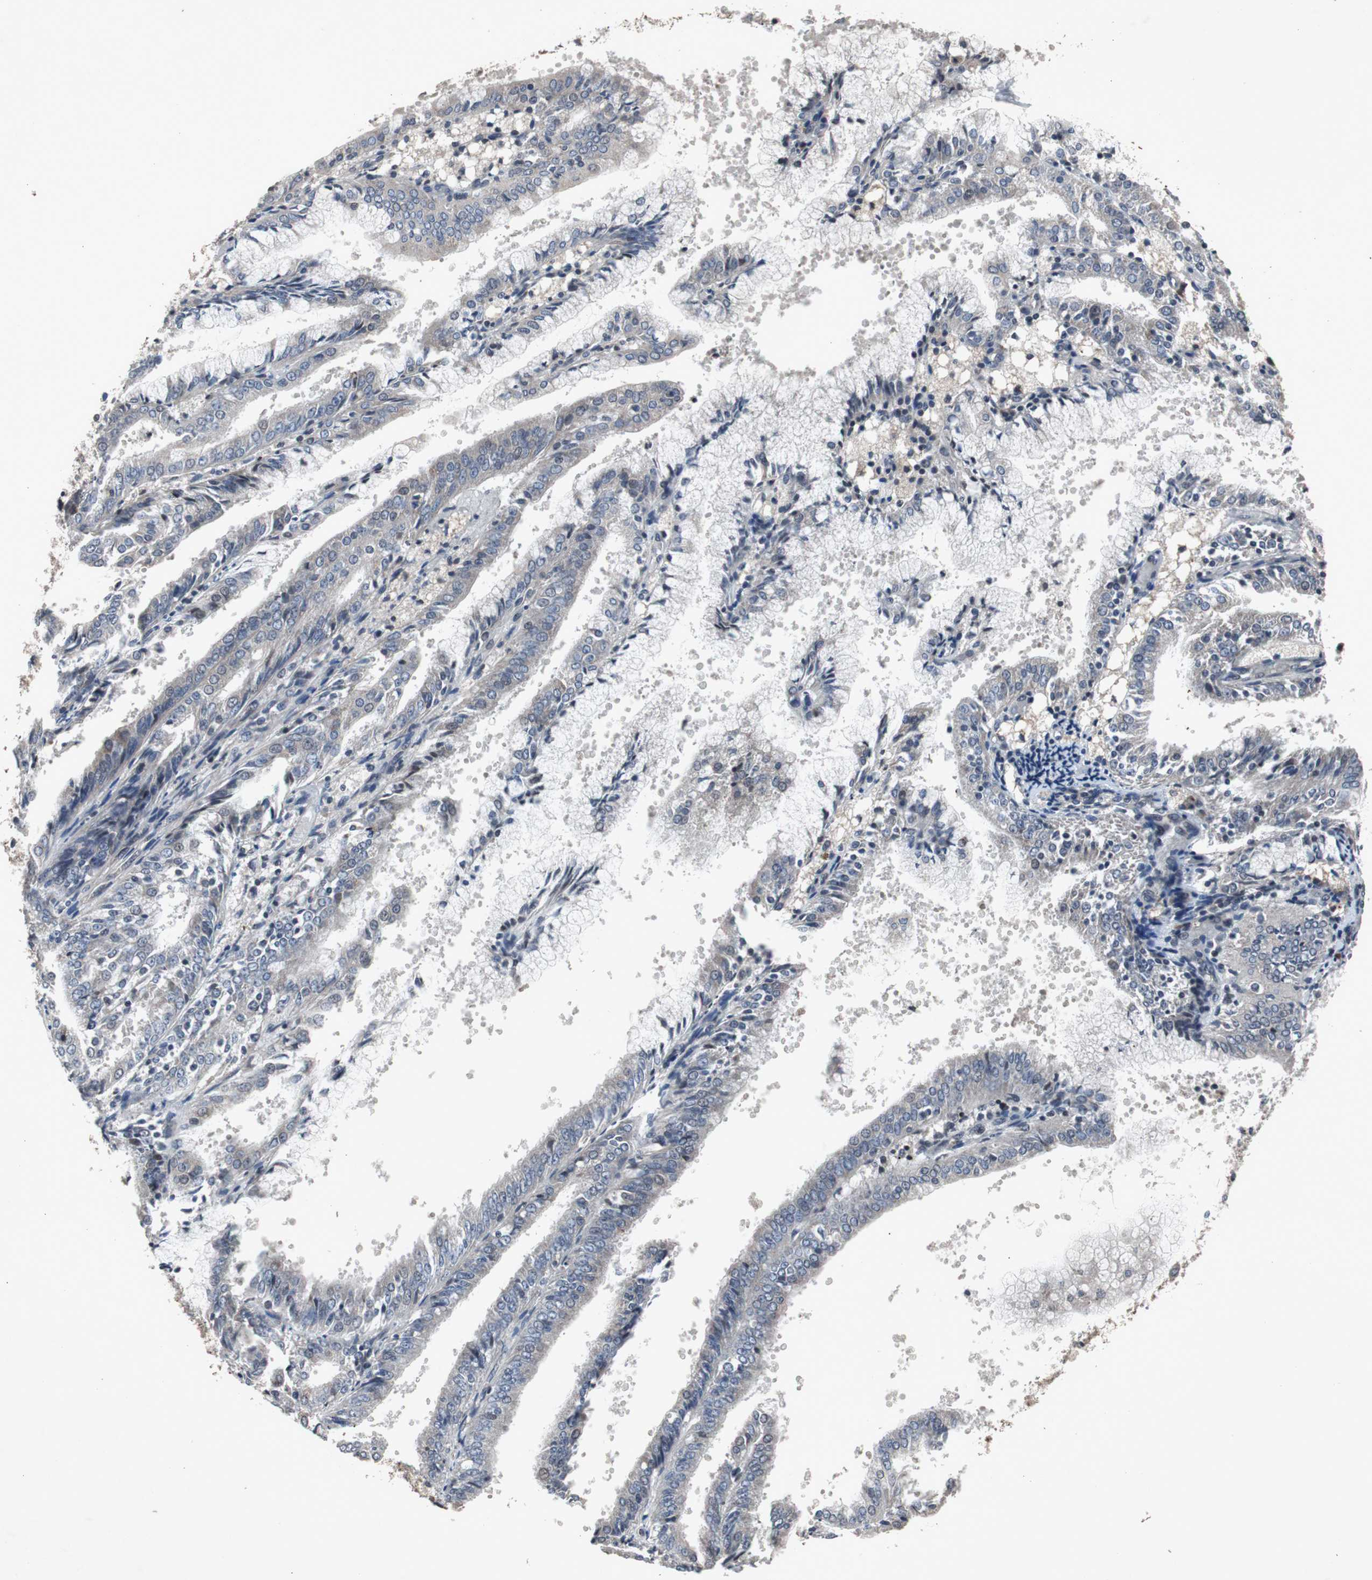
{"staining": {"intensity": "negative", "quantity": "none", "location": "none"}, "tissue": "endometrial cancer", "cell_type": "Tumor cells", "image_type": "cancer", "snomed": [{"axis": "morphology", "description": "Adenocarcinoma, NOS"}, {"axis": "topography", "description": "Endometrium"}], "caption": "A photomicrograph of endometrial cancer (adenocarcinoma) stained for a protein exhibits no brown staining in tumor cells.", "gene": "CRADD", "patient": {"sex": "female", "age": 63}}